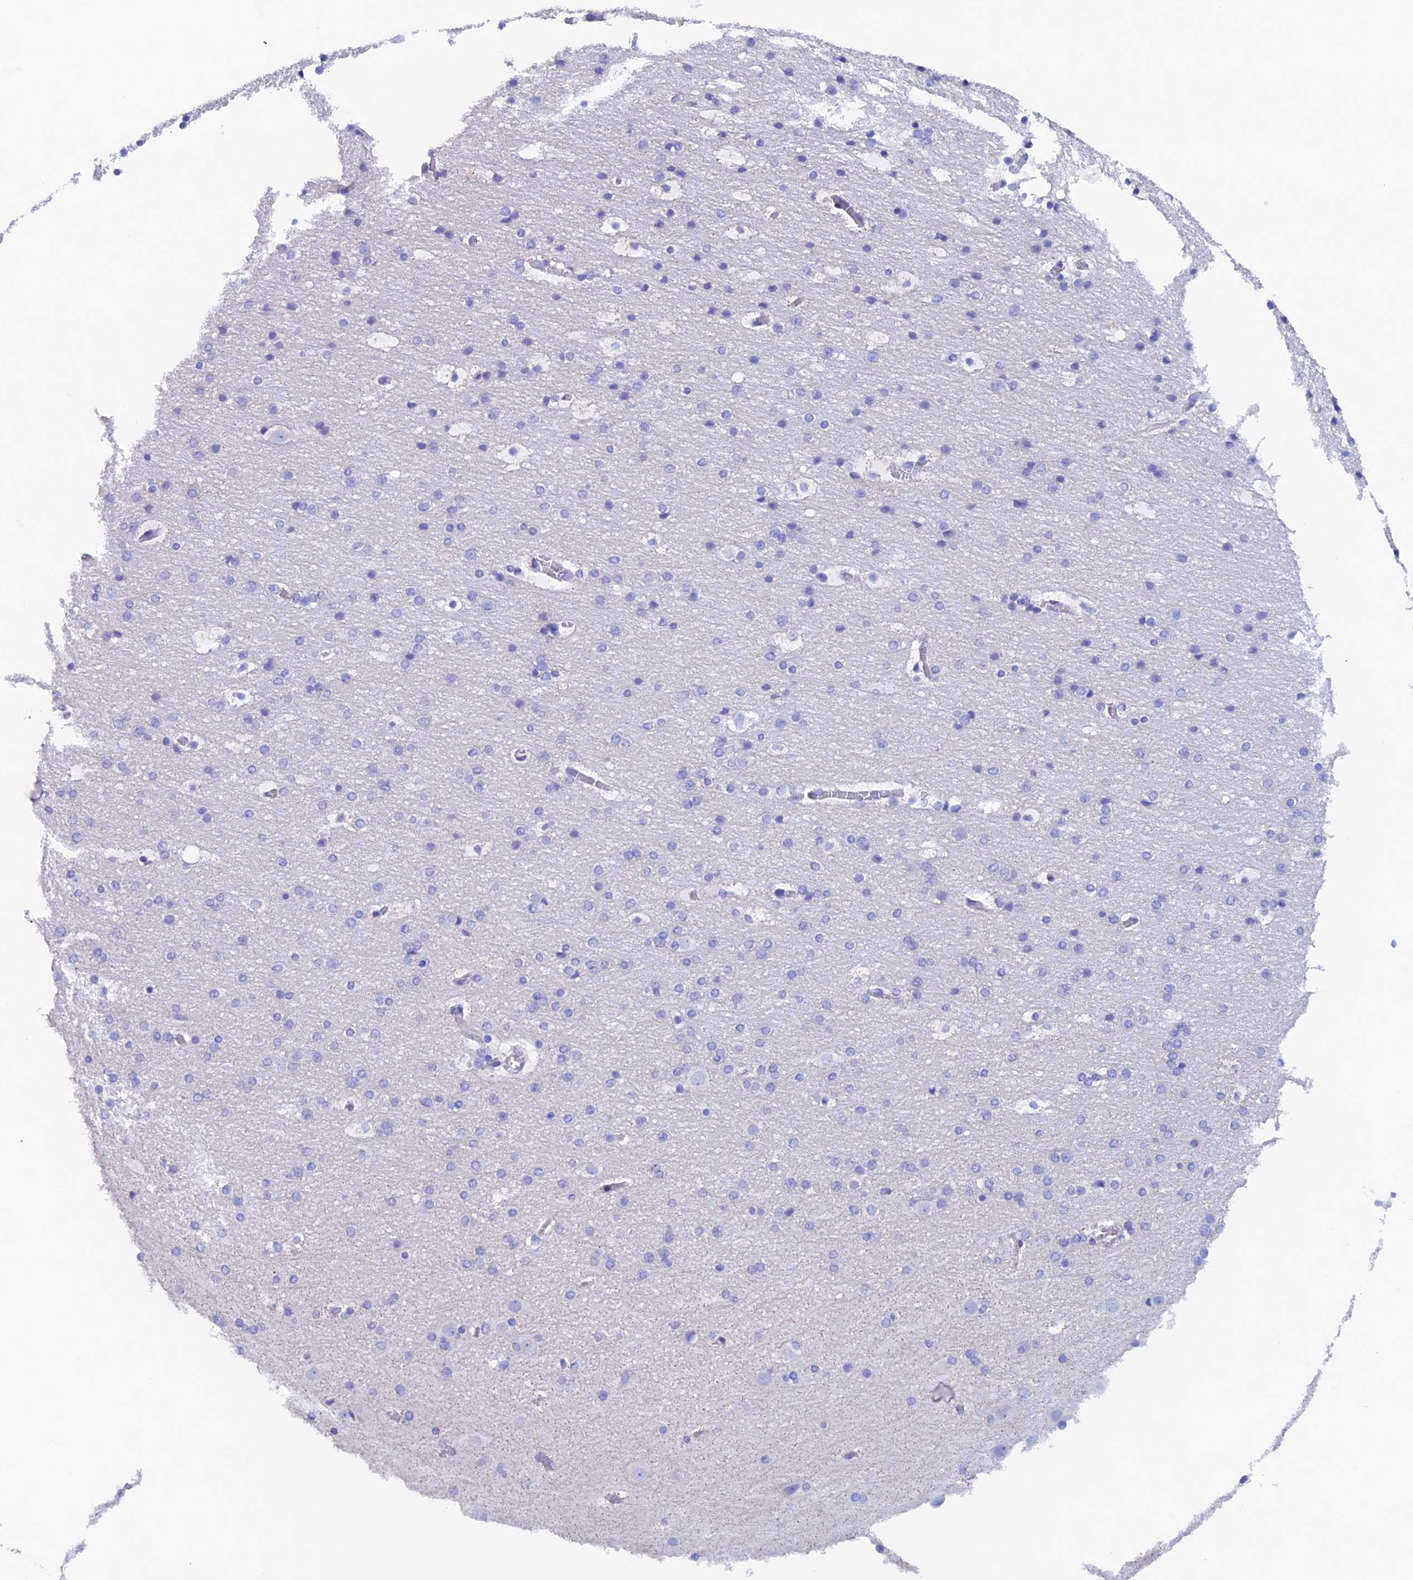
{"staining": {"intensity": "negative", "quantity": "none", "location": "none"}, "tissue": "cerebral cortex", "cell_type": "Endothelial cells", "image_type": "normal", "snomed": [{"axis": "morphology", "description": "Normal tissue, NOS"}, {"axis": "topography", "description": "Cerebral cortex"}], "caption": "High power microscopy photomicrograph of an IHC image of benign cerebral cortex, revealing no significant expression in endothelial cells.", "gene": "PSMC3IP", "patient": {"sex": "male", "age": 57}}